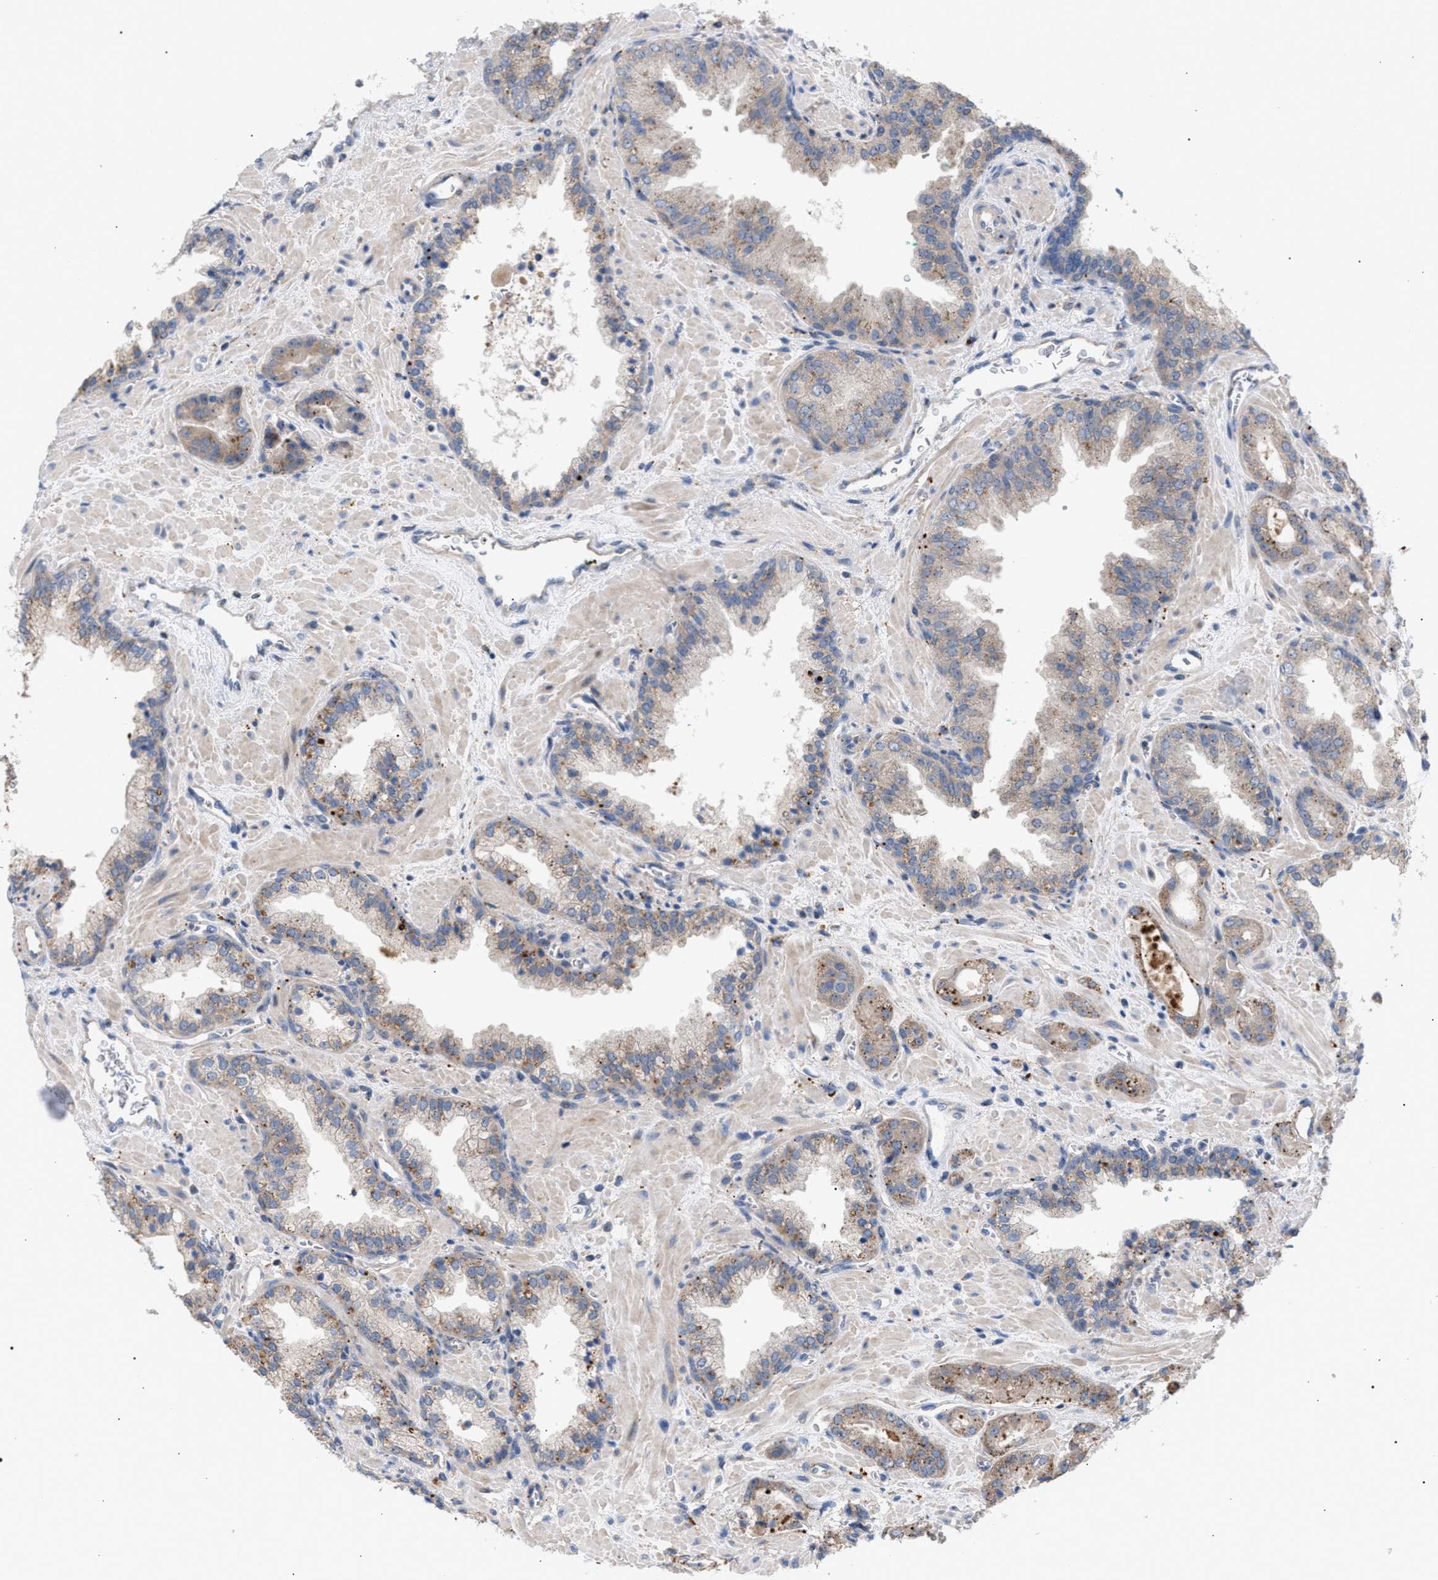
{"staining": {"intensity": "weak", "quantity": "<25%", "location": "cytoplasmic/membranous"}, "tissue": "prostate cancer", "cell_type": "Tumor cells", "image_type": "cancer", "snomed": [{"axis": "morphology", "description": "Adenocarcinoma, Low grade"}, {"axis": "topography", "description": "Prostate"}], "caption": "Histopathology image shows no protein expression in tumor cells of prostate cancer tissue.", "gene": "MBTD1", "patient": {"sex": "male", "age": 71}}